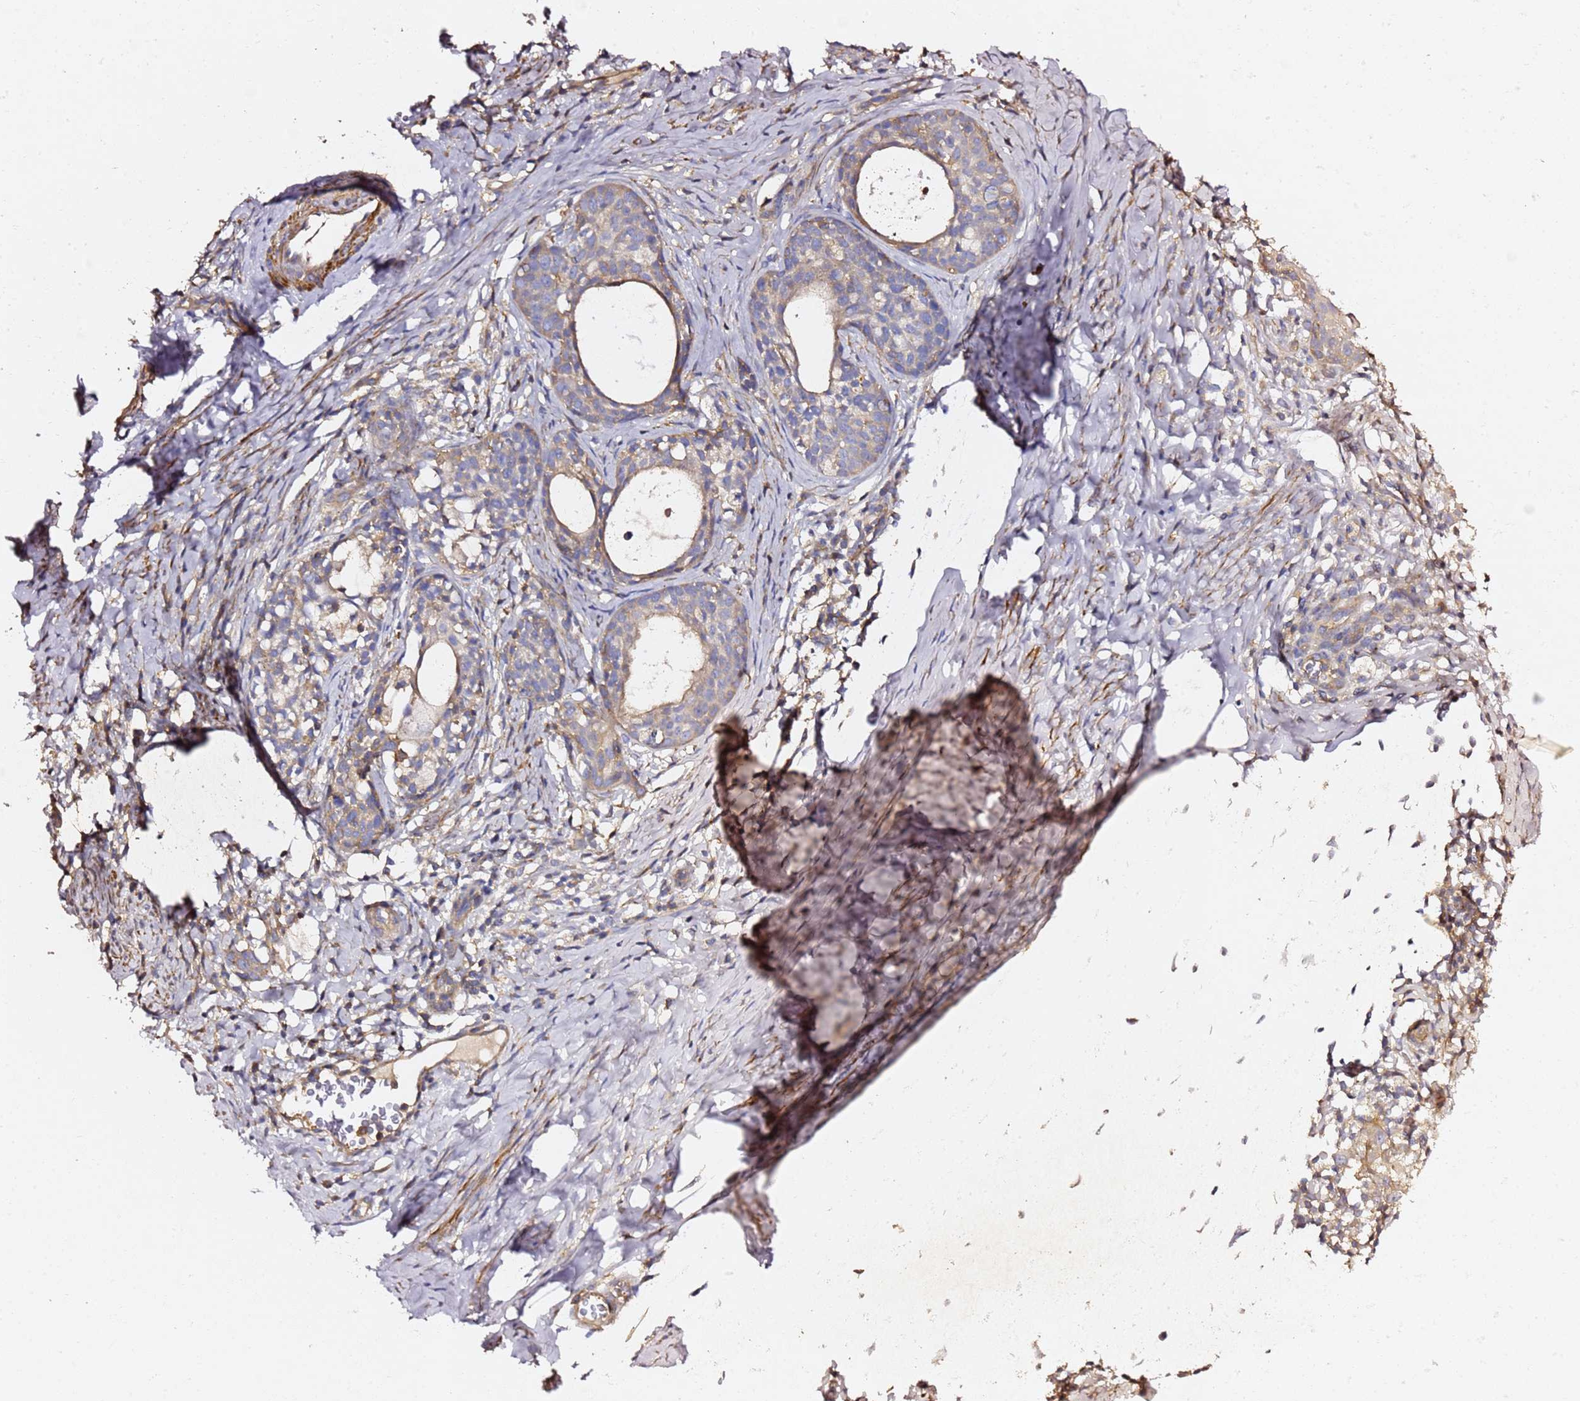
{"staining": {"intensity": "weak", "quantity": "<25%", "location": "cytoplasmic/membranous"}, "tissue": "cervical cancer", "cell_type": "Tumor cells", "image_type": "cancer", "snomed": [{"axis": "morphology", "description": "Squamous cell carcinoma, NOS"}, {"axis": "topography", "description": "Cervix"}], "caption": "High magnification brightfield microscopy of cervical cancer (squamous cell carcinoma) stained with DAB (brown) and counterstained with hematoxylin (blue): tumor cells show no significant staining.", "gene": "ZFP36L2", "patient": {"sex": "female", "age": 52}}